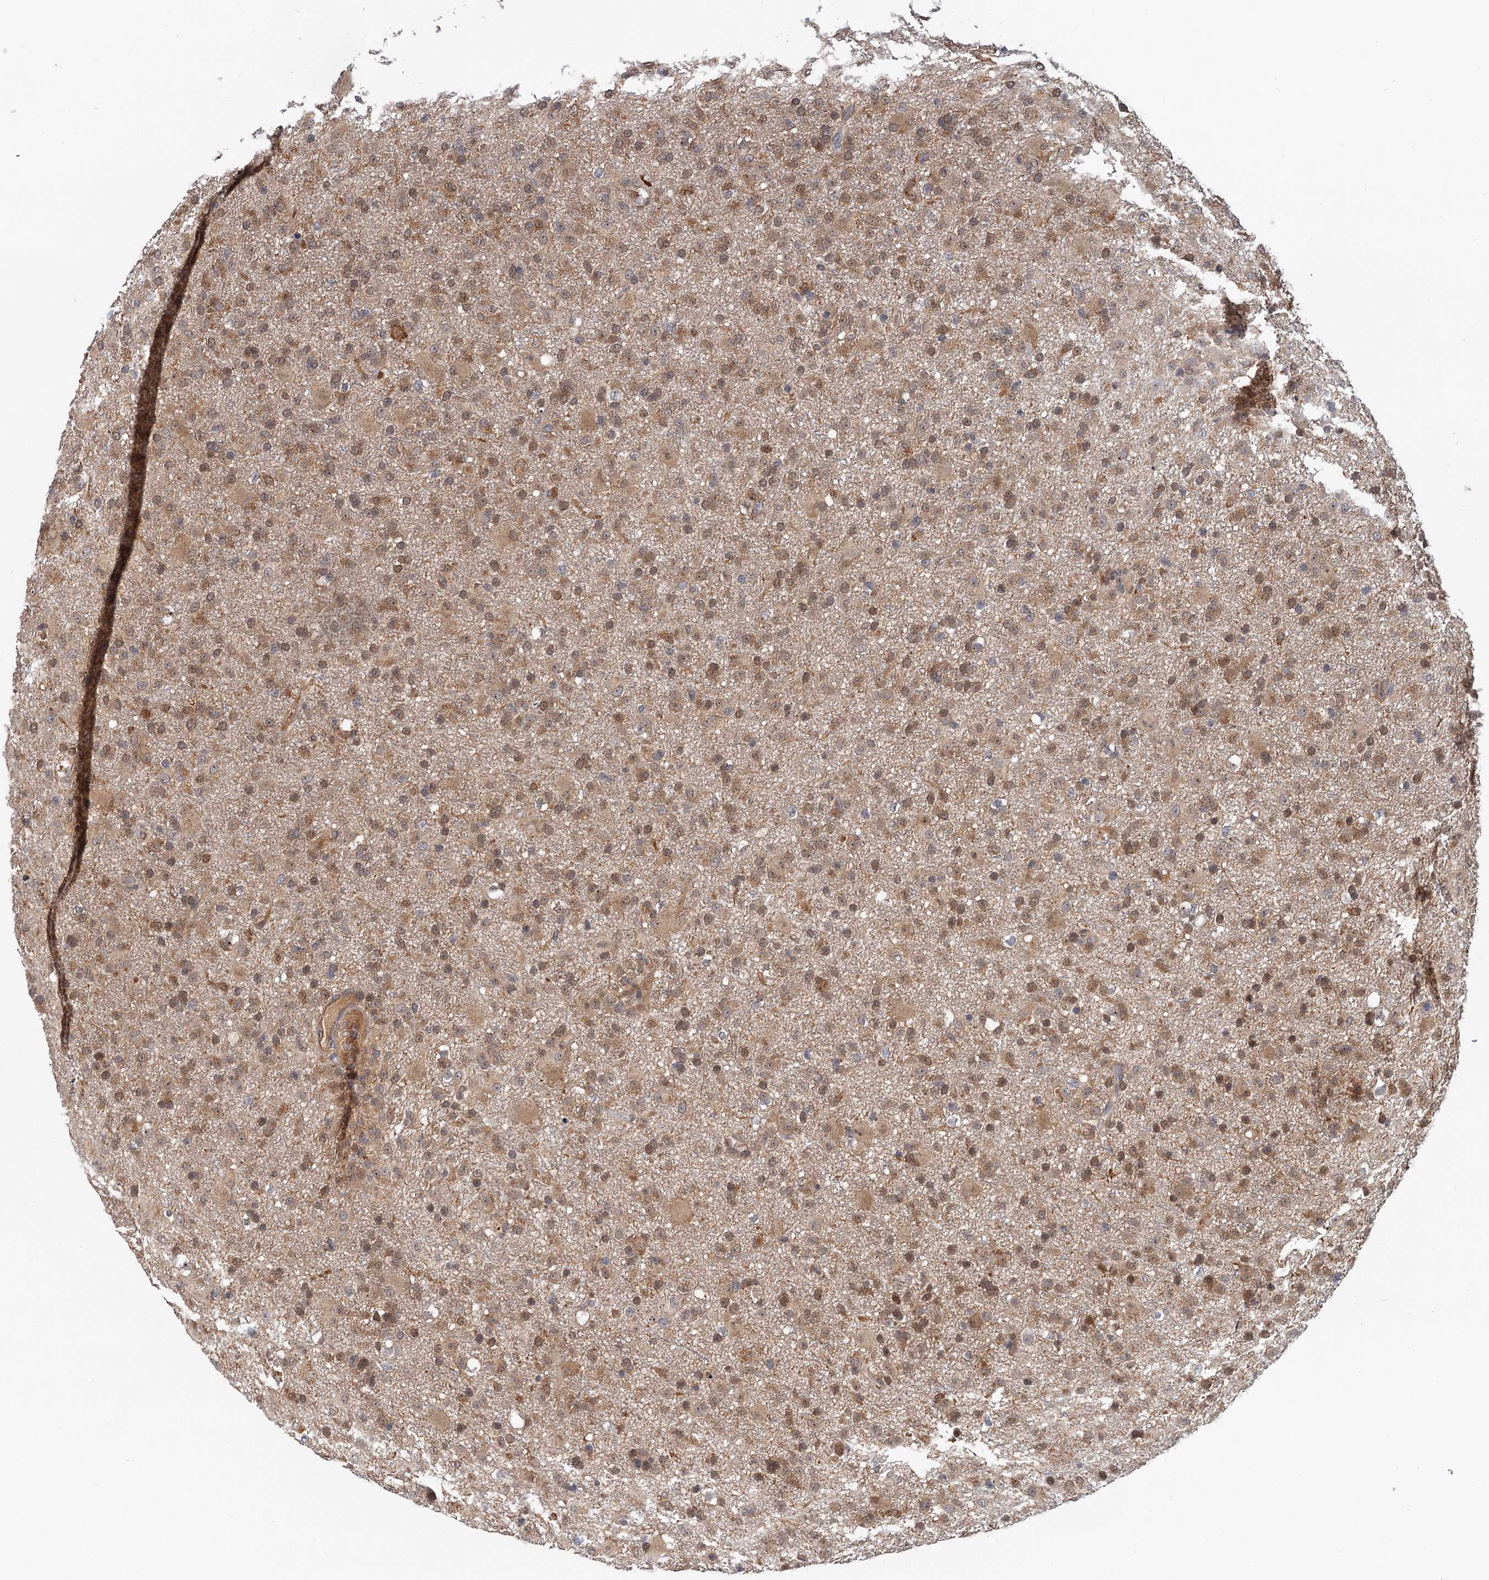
{"staining": {"intensity": "moderate", "quantity": ">75%", "location": "cytoplasmic/membranous,nuclear"}, "tissue": "glioma", "cell_type": "Tumor cells", "image_type": "cancer", "snomed": [{"axis": "morphology", "description": "Glioma, malignant, Low grade"}, {"axis": "topography", "description": "Brain"}], "caption": "IHC histopathology image of neoplastic tissue: human glioma stained using immunohistochemistry shows medium levels of moderate protein expression localized specifically in the cytoplasmic/membranous and nuclear of tumor cells, appearing as a cytoplasmic/membranous and nuclear brown color.", "gene": "SNX15", "patient": {"sex": "male", "age": 65}}